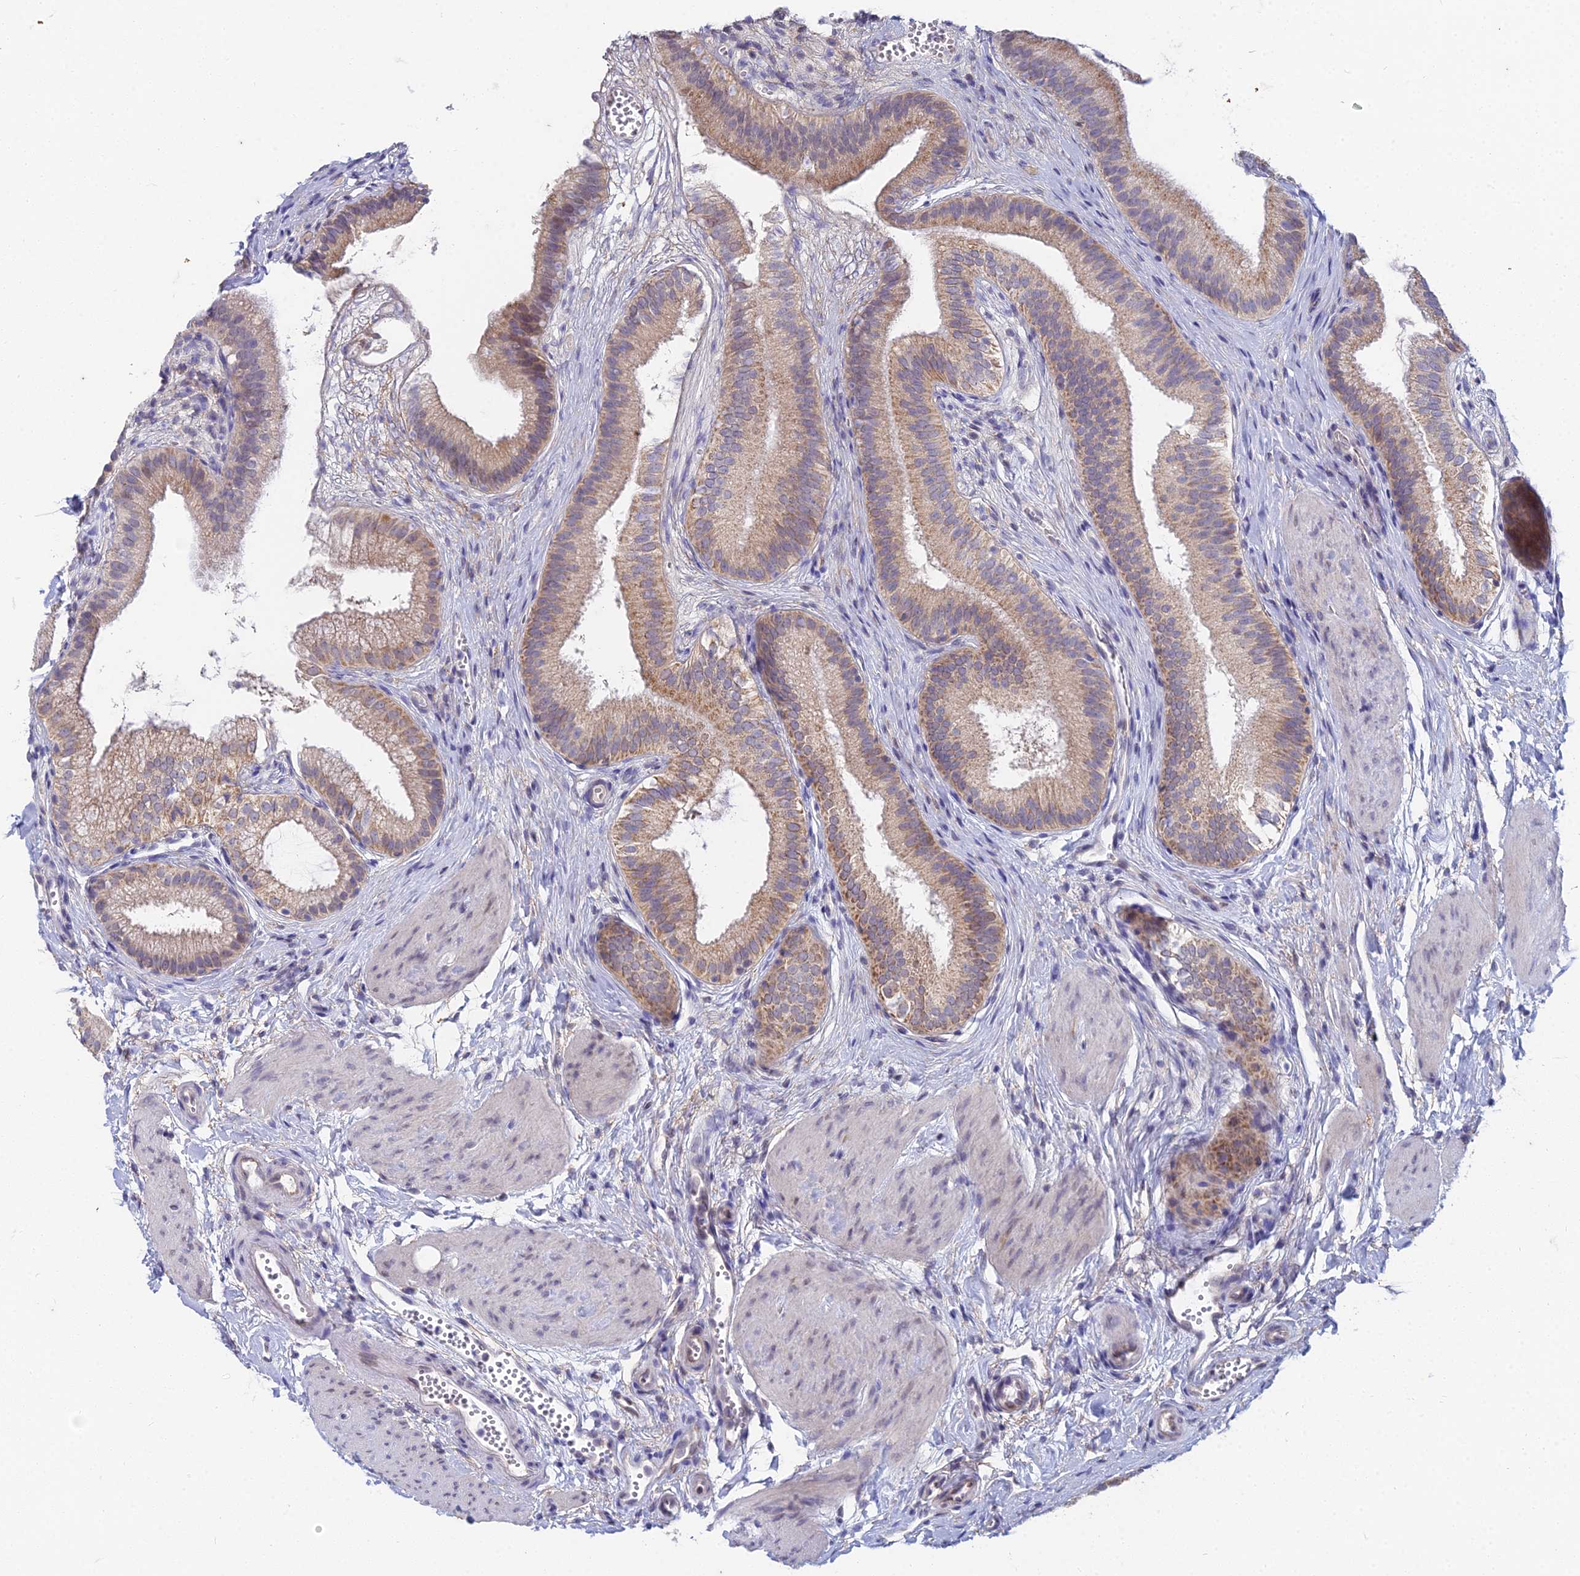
{"staining": {"intensity": "moderate", "quantity": ">75%", "location": "cytoplasmic/membranous"}, "tissue": "gallbladder", "cell_type": "Glandular cells", "image_type": "normal", "snomed": [{"axis": "morphology", "description": "Normal tissue, NOS"}, {"axis": "topography", "description": "Gallbladder"}], "caption": "Unremarkable gallbladder shows moderate cytoplasmic/membranous expression in approximately >75% of glandular cells.", "gene": "EEF2KMT", "patient": {"sex": "female", "age": 54}}